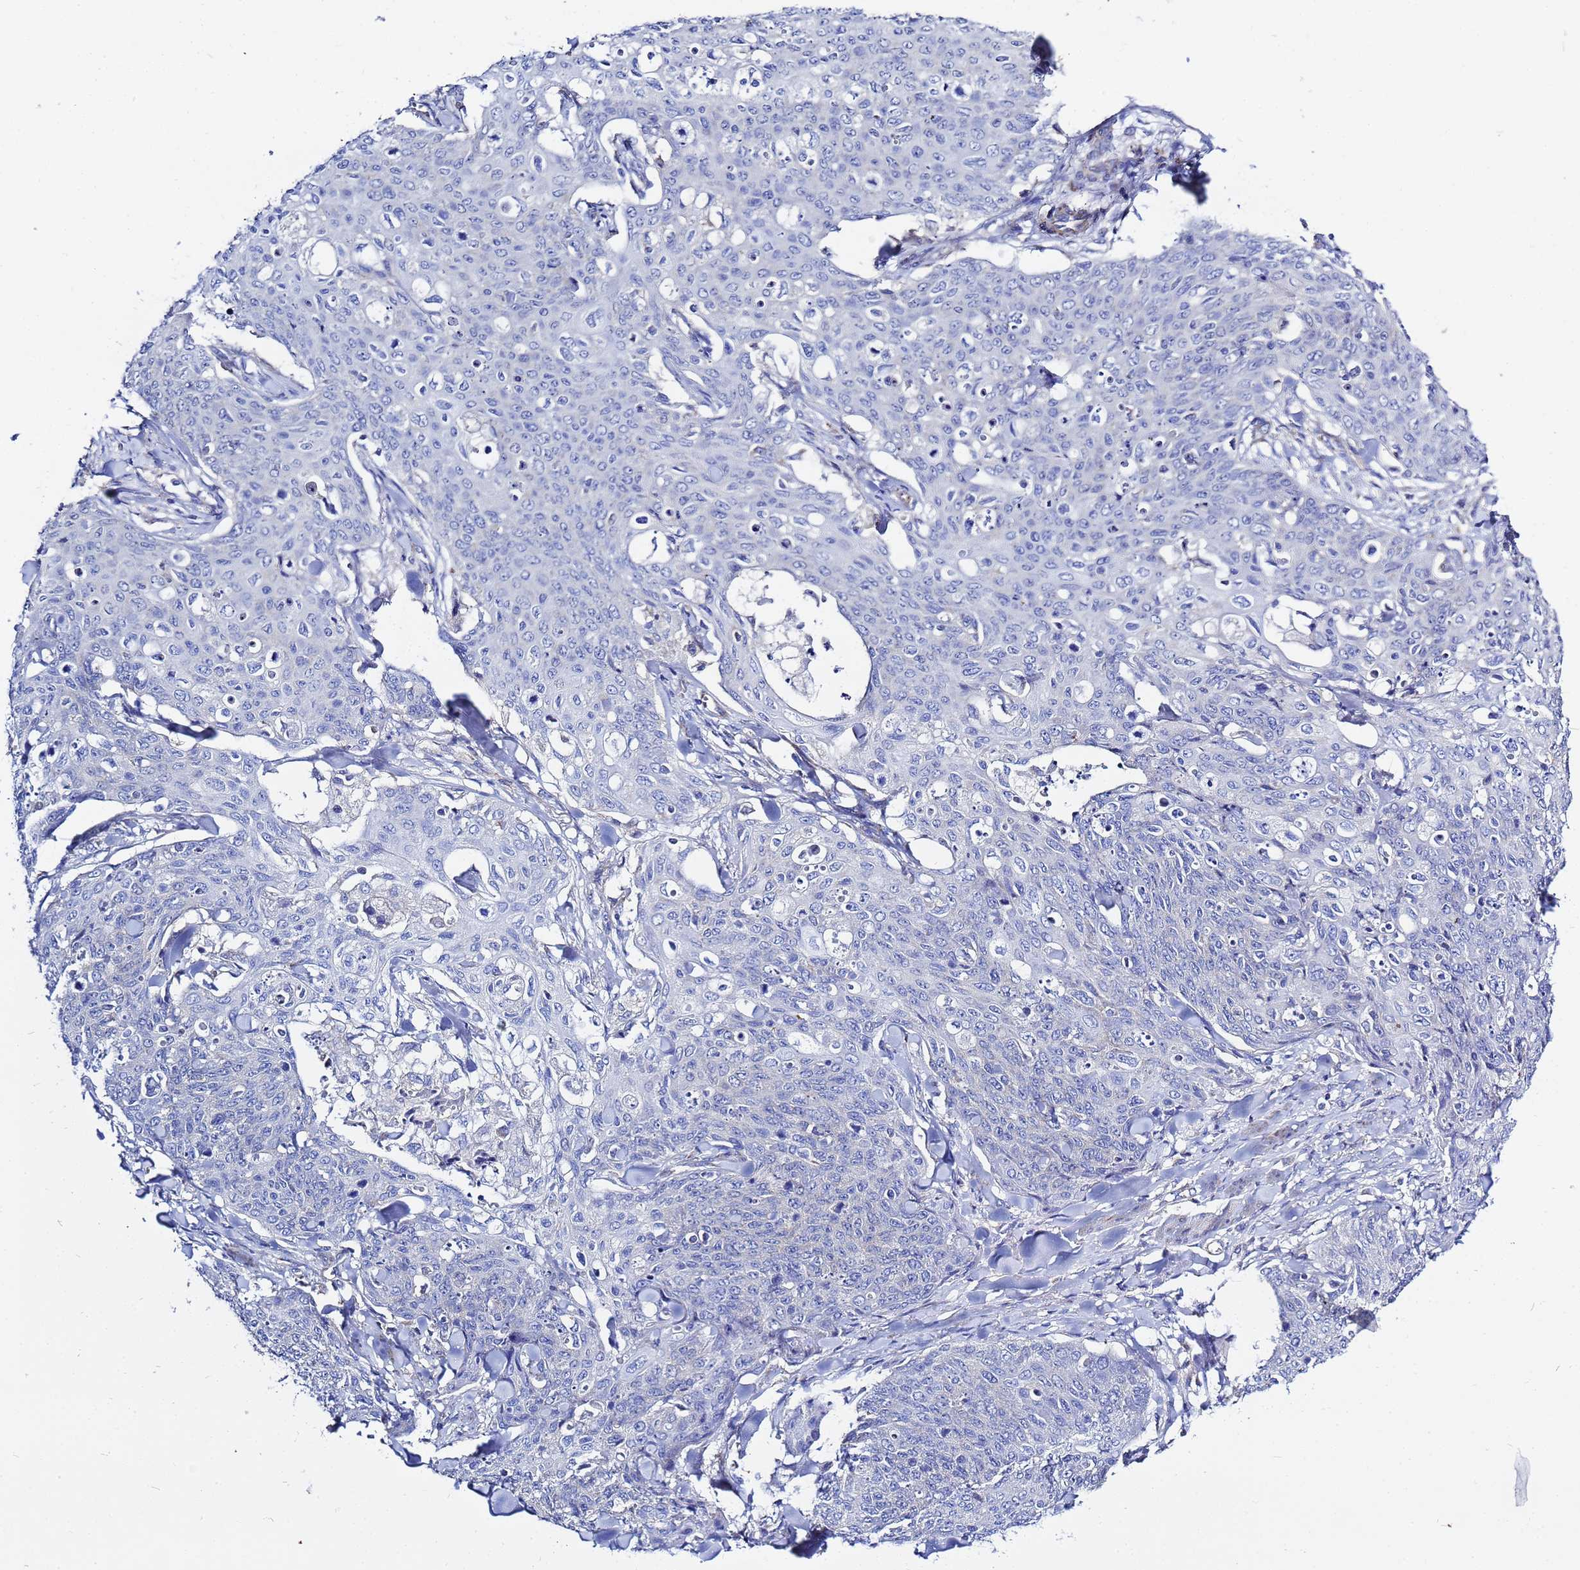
{"staining": {"intensity": "negative", "quantity": "none", "location": "none"}, "tissue": "skin cancer", "cell_type": "Tumor cells", "image_type": "cancer", "snomed": [{"axis": "morphology", "description": "Squamous cell carcinoma, NOS"}, {"axis": "topography", "description": "Skin"}, {"axis": "topography", "description": "Vulva"}], "caption": "IHC photomicrograph of neoplastic tissue: human squamous cell carcinoma (skin) stained with DAB (3,3'-diaminobenzidine) displays no significant protein positivity in tumor cells.", "gene": "FAHD2A", "patient": {"sex": "female", "age": 85}}